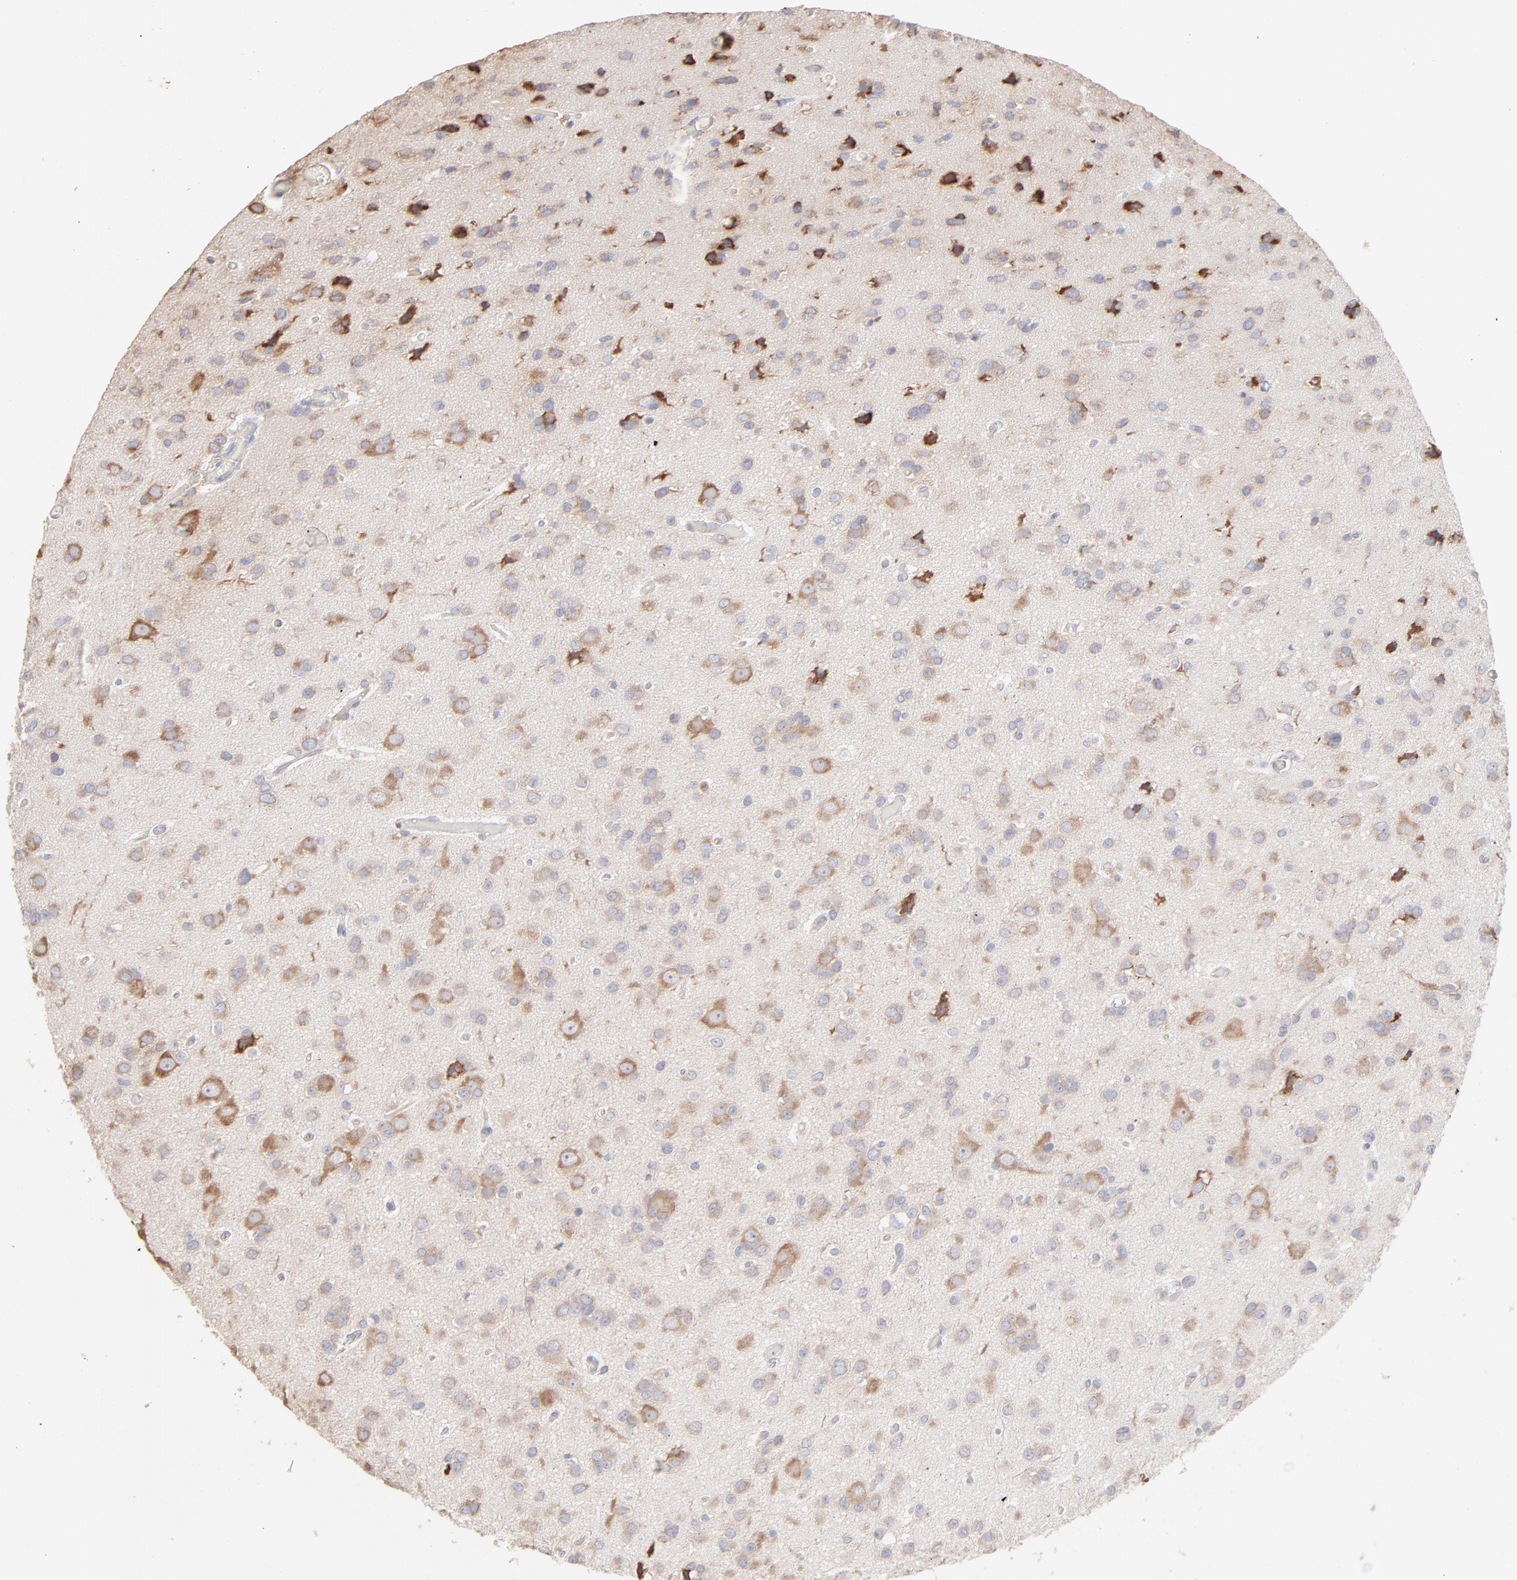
{"staining": {"intensity": "moderate", "quantity": "25%-75%", "location": "cytoplasmic/membranous"}, "tissue": "glioma", "cell_type": "Tumor cells", "image_type": "cancer", "snomed": [{"axis": "morphology", "description": "Glioma, malignant, Low grade"}, {"axis": "topography", "description": "Brain"}], "caption": "A brown stain shows moderate cytoplasmic/membranous expression of a protein in human glioma tumor cells. Immunohistochemistry (ihc) stains the protein of interest in brown and the nuclei are stained blue.", "gene": "RPS21", "patient": {"sex": "male", "age": 42}}